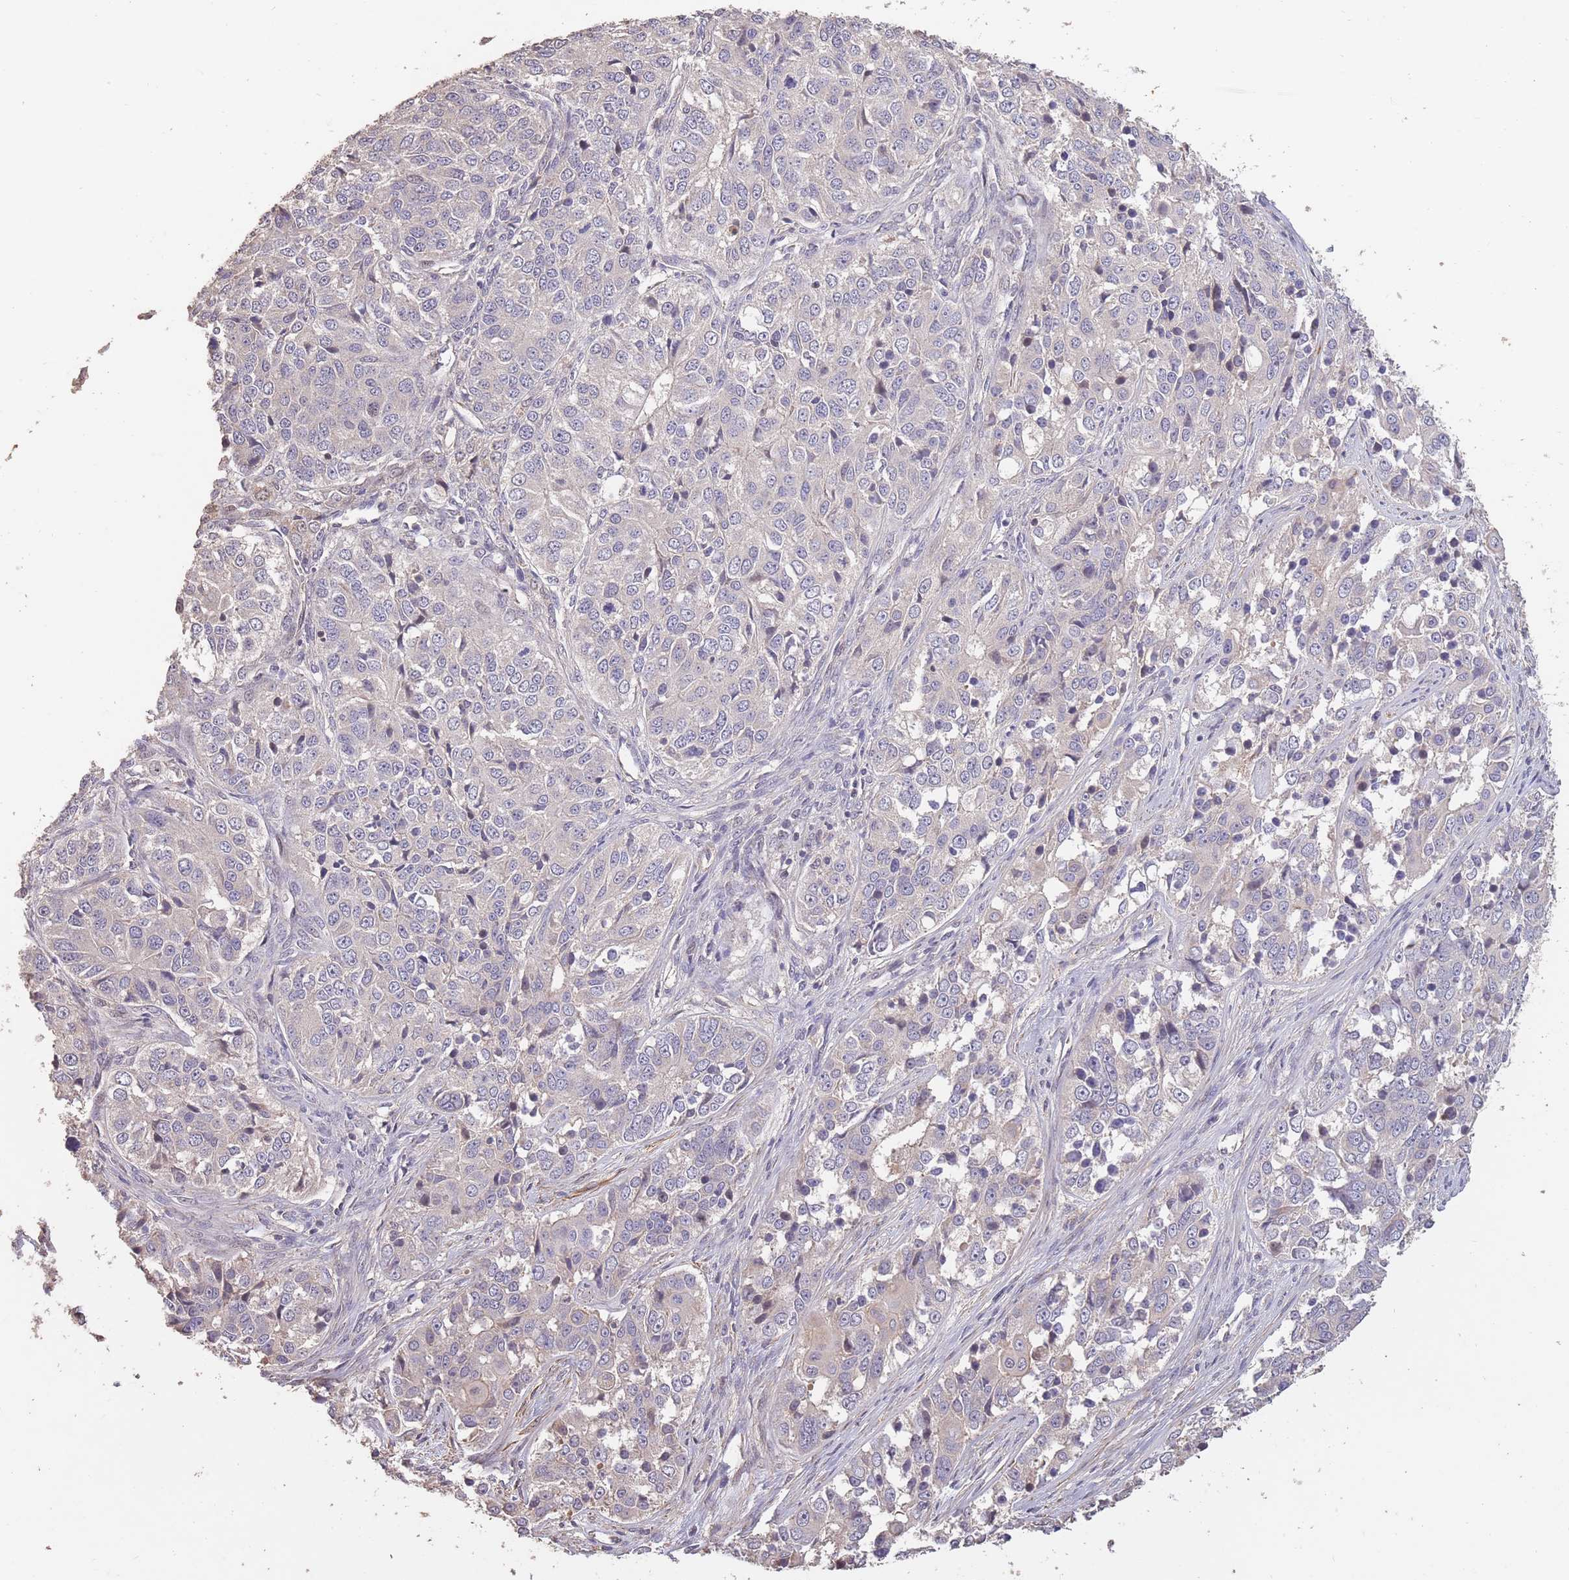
{"staining": {"intensity": "negative", "quantity": "none", "location": "none"}, "tissue": "ovarian cancer", "cell_type": "Tumor cells", "image_type": "cancer", "snomed": [{"axis": "morphology", "description": "Carcinoma, endometroid"}, {"axis": "topography", "description": "Ovary"}], "caption": "The IHC histopathology image has no significant expression in tumor cells of ovarian cancer (endometroid carcinoma) tissue. (DAB immunohistochemistry, high magnification).", "gene": "NLRC4", "patient": {"sex": "female", "age": 51}}